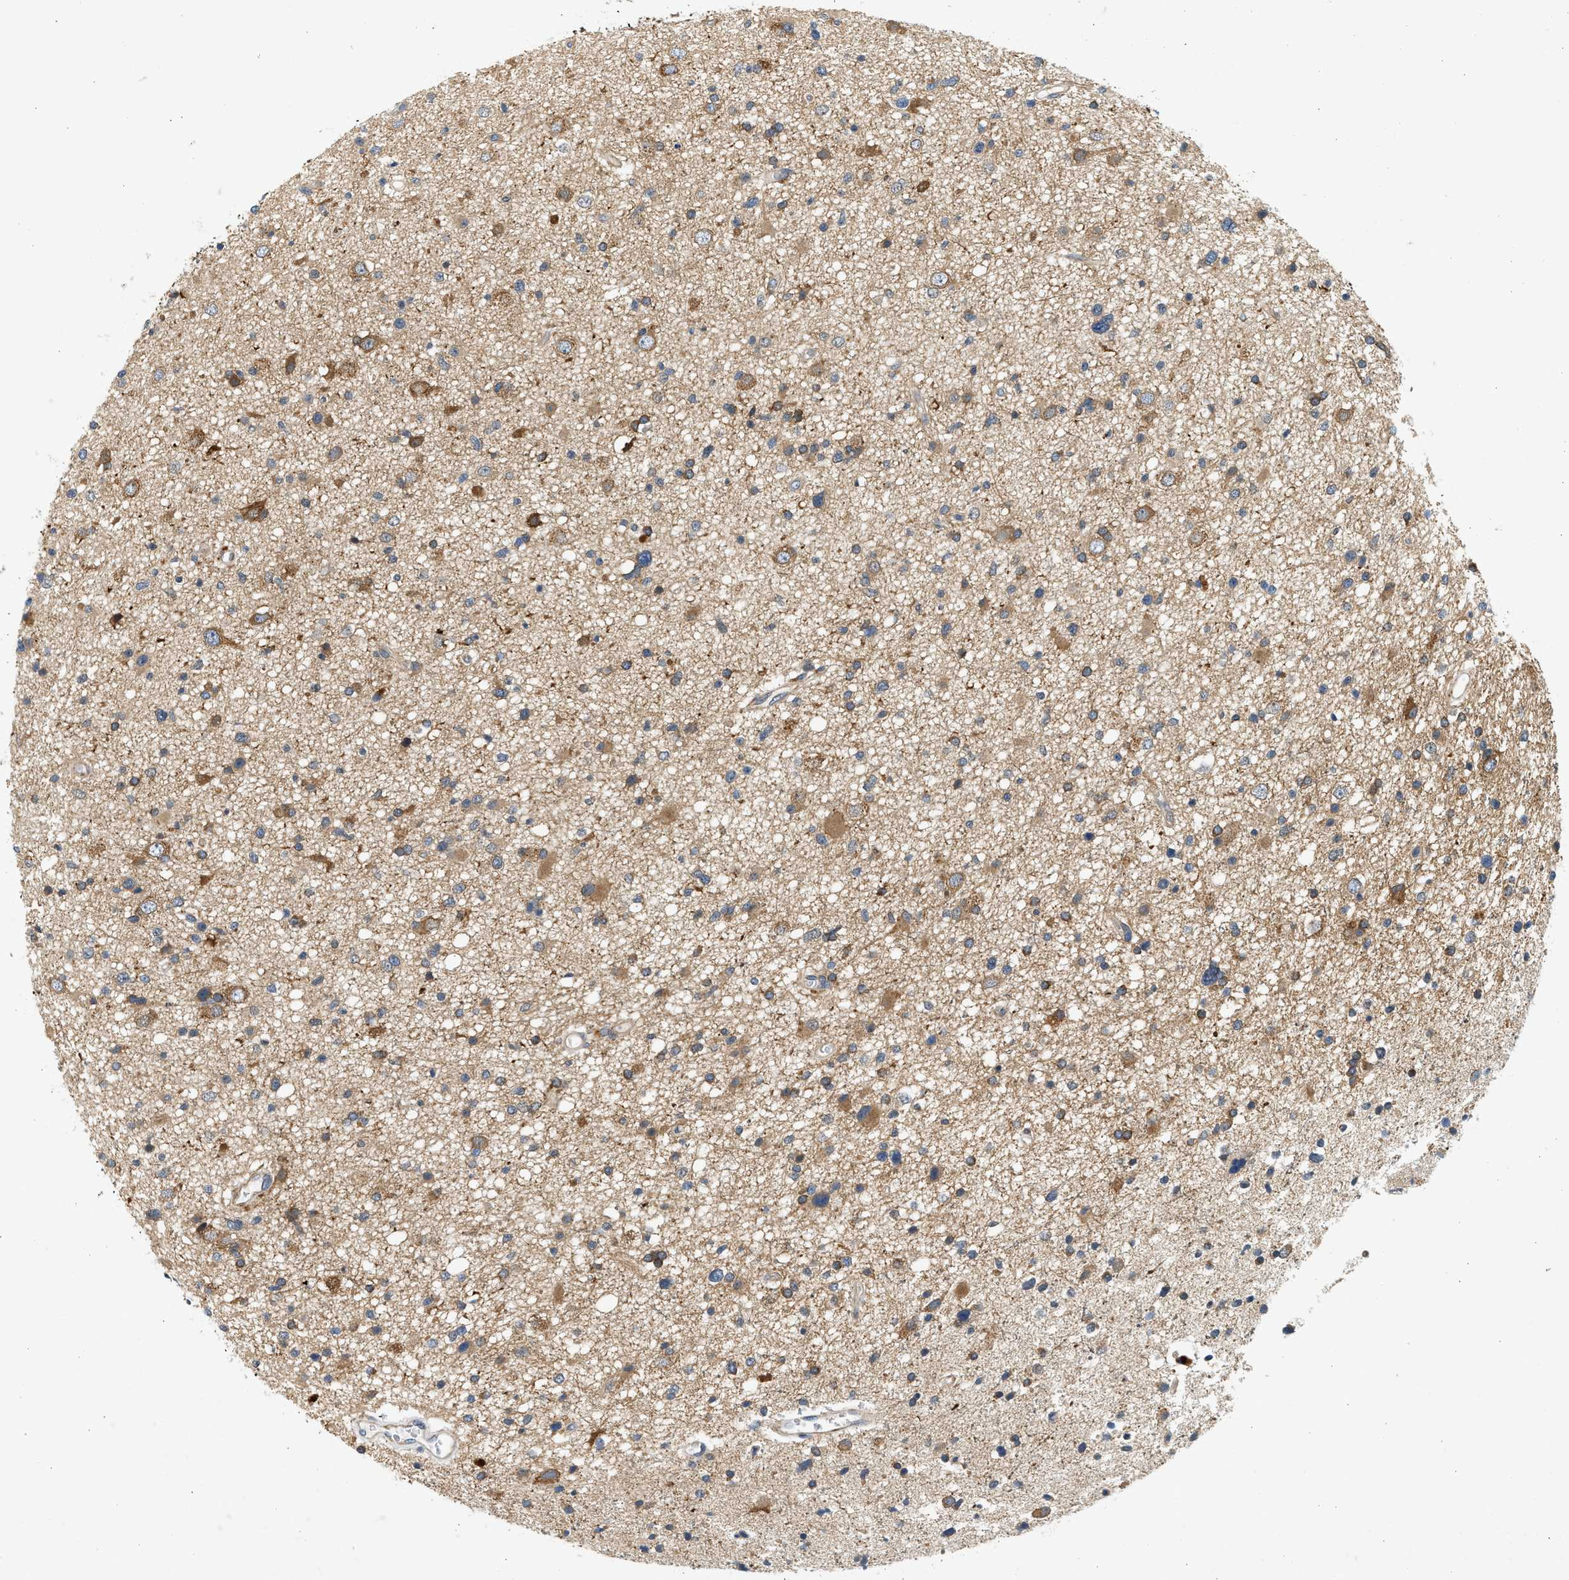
{"staining": {"intensity": "moderate", "quantity": ">75%", "location": "cytoplasmic/membranous"}, "tissue": "glioma", "cell_type": "Tumor cells", "image_type": "cancer", "snomed": [{"axis": "morphology", "description": "Glioma, malignant, High grade"}, {"axis": "topography", "description": "Brain"}], "caption": "There is medium levels of moderate cytoplasmic/membranous positivity in tumor cells of glioma, as demonstrated by immunohistochemical staining (brown color).", "gene": "KDELR2", "patient": {"sex": "male", "age": 33}}